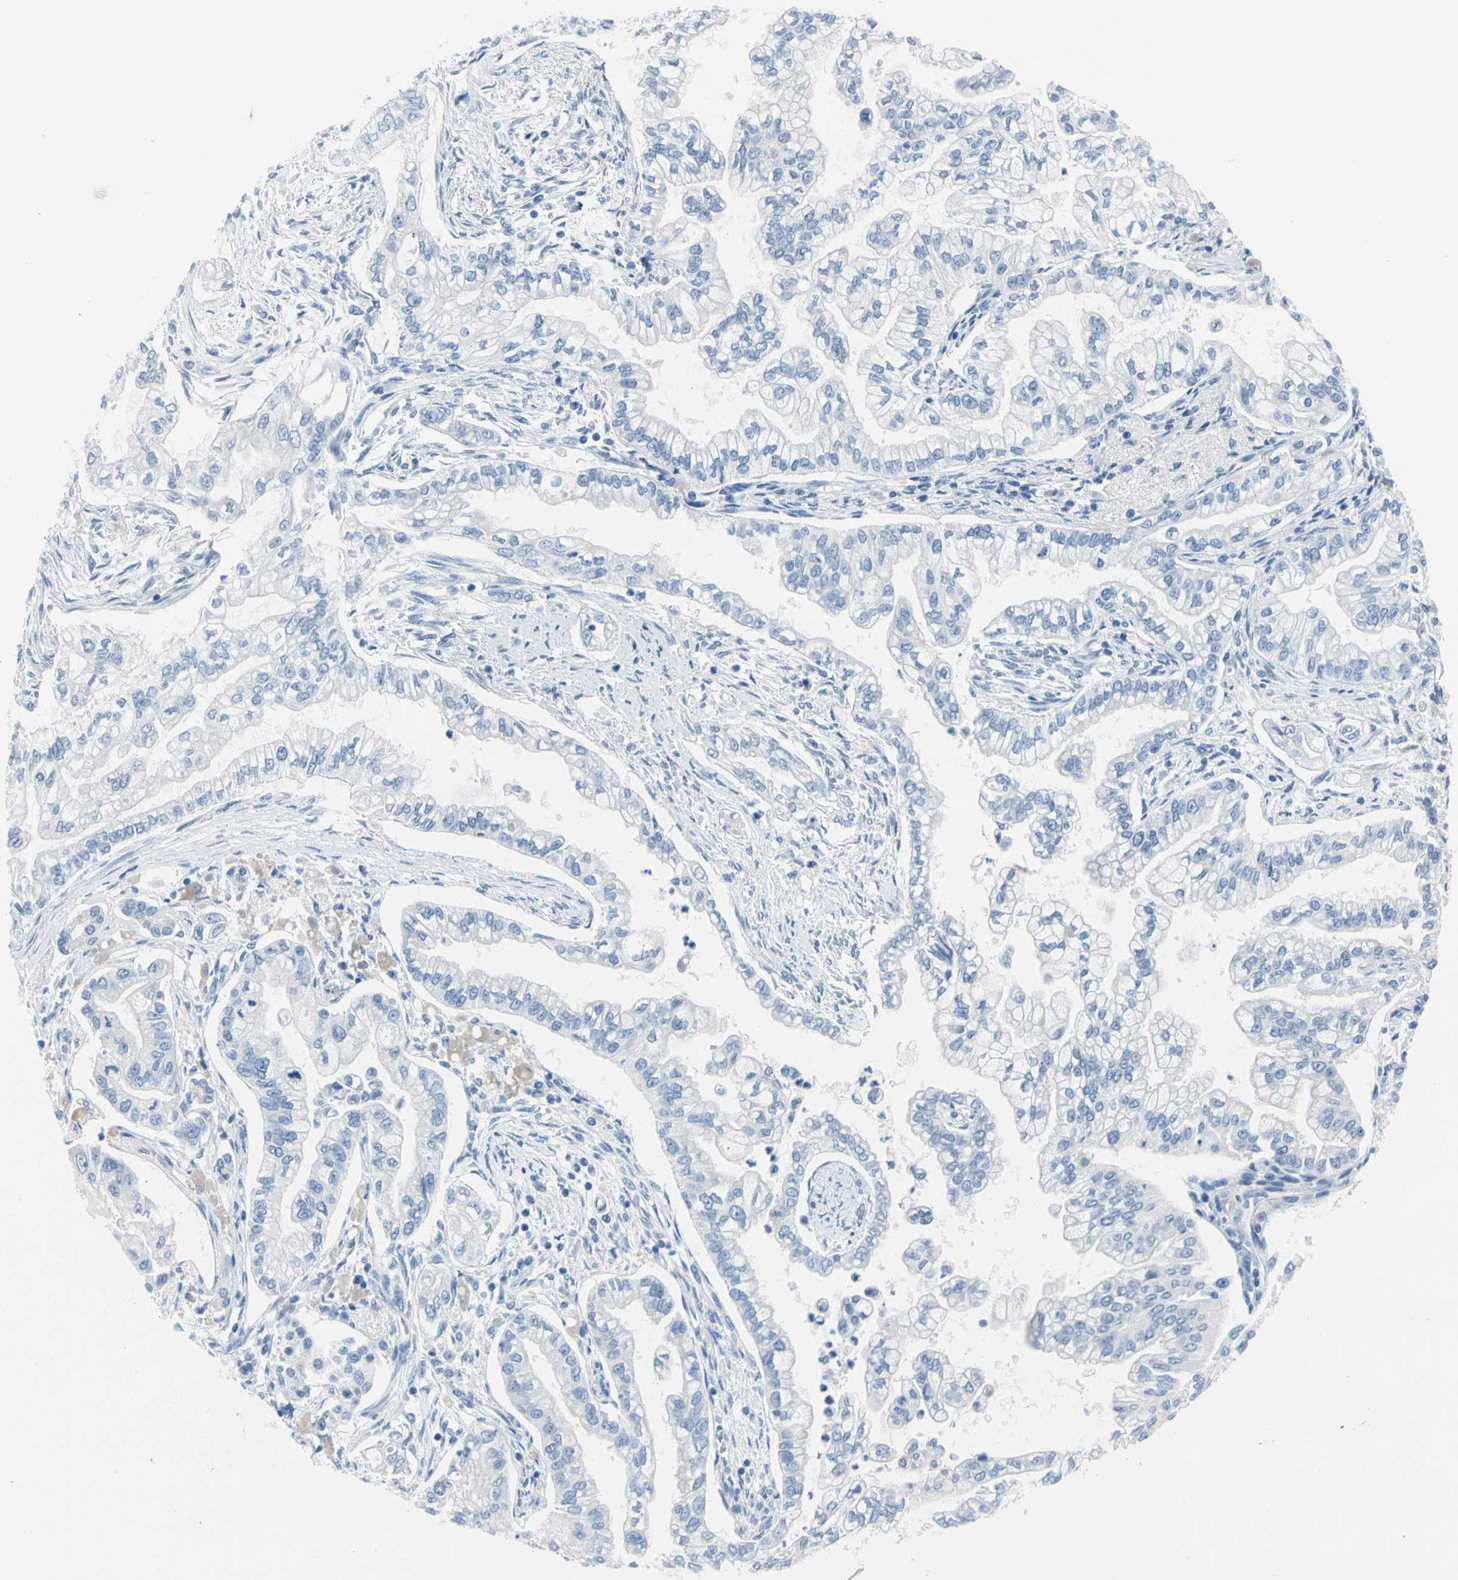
{"staining": {"intensity": "negative", "quantity": "none", "location": "none"}, "tissue": "pancreatic cancer", "cell_type": "Tumor cells", "image_type": "cancer", "snomed": [{"axis": "morphology", "description": "Normal tissue, NOS"}, {"axis": "topography", "description": "Pancreas"}], "caption": "Protein analysis of pancreatic cancer demonstrates no significant staining in tumor cells. Brightfield microscopy of immunohistochemistry (IHC) stained with DAB (3,3'-diaminobenzidine) (brown) and hematoxylin (blue), captured at high magnification.", "gene": "TPO", "patient": {"sex": "male", "age": 42}}